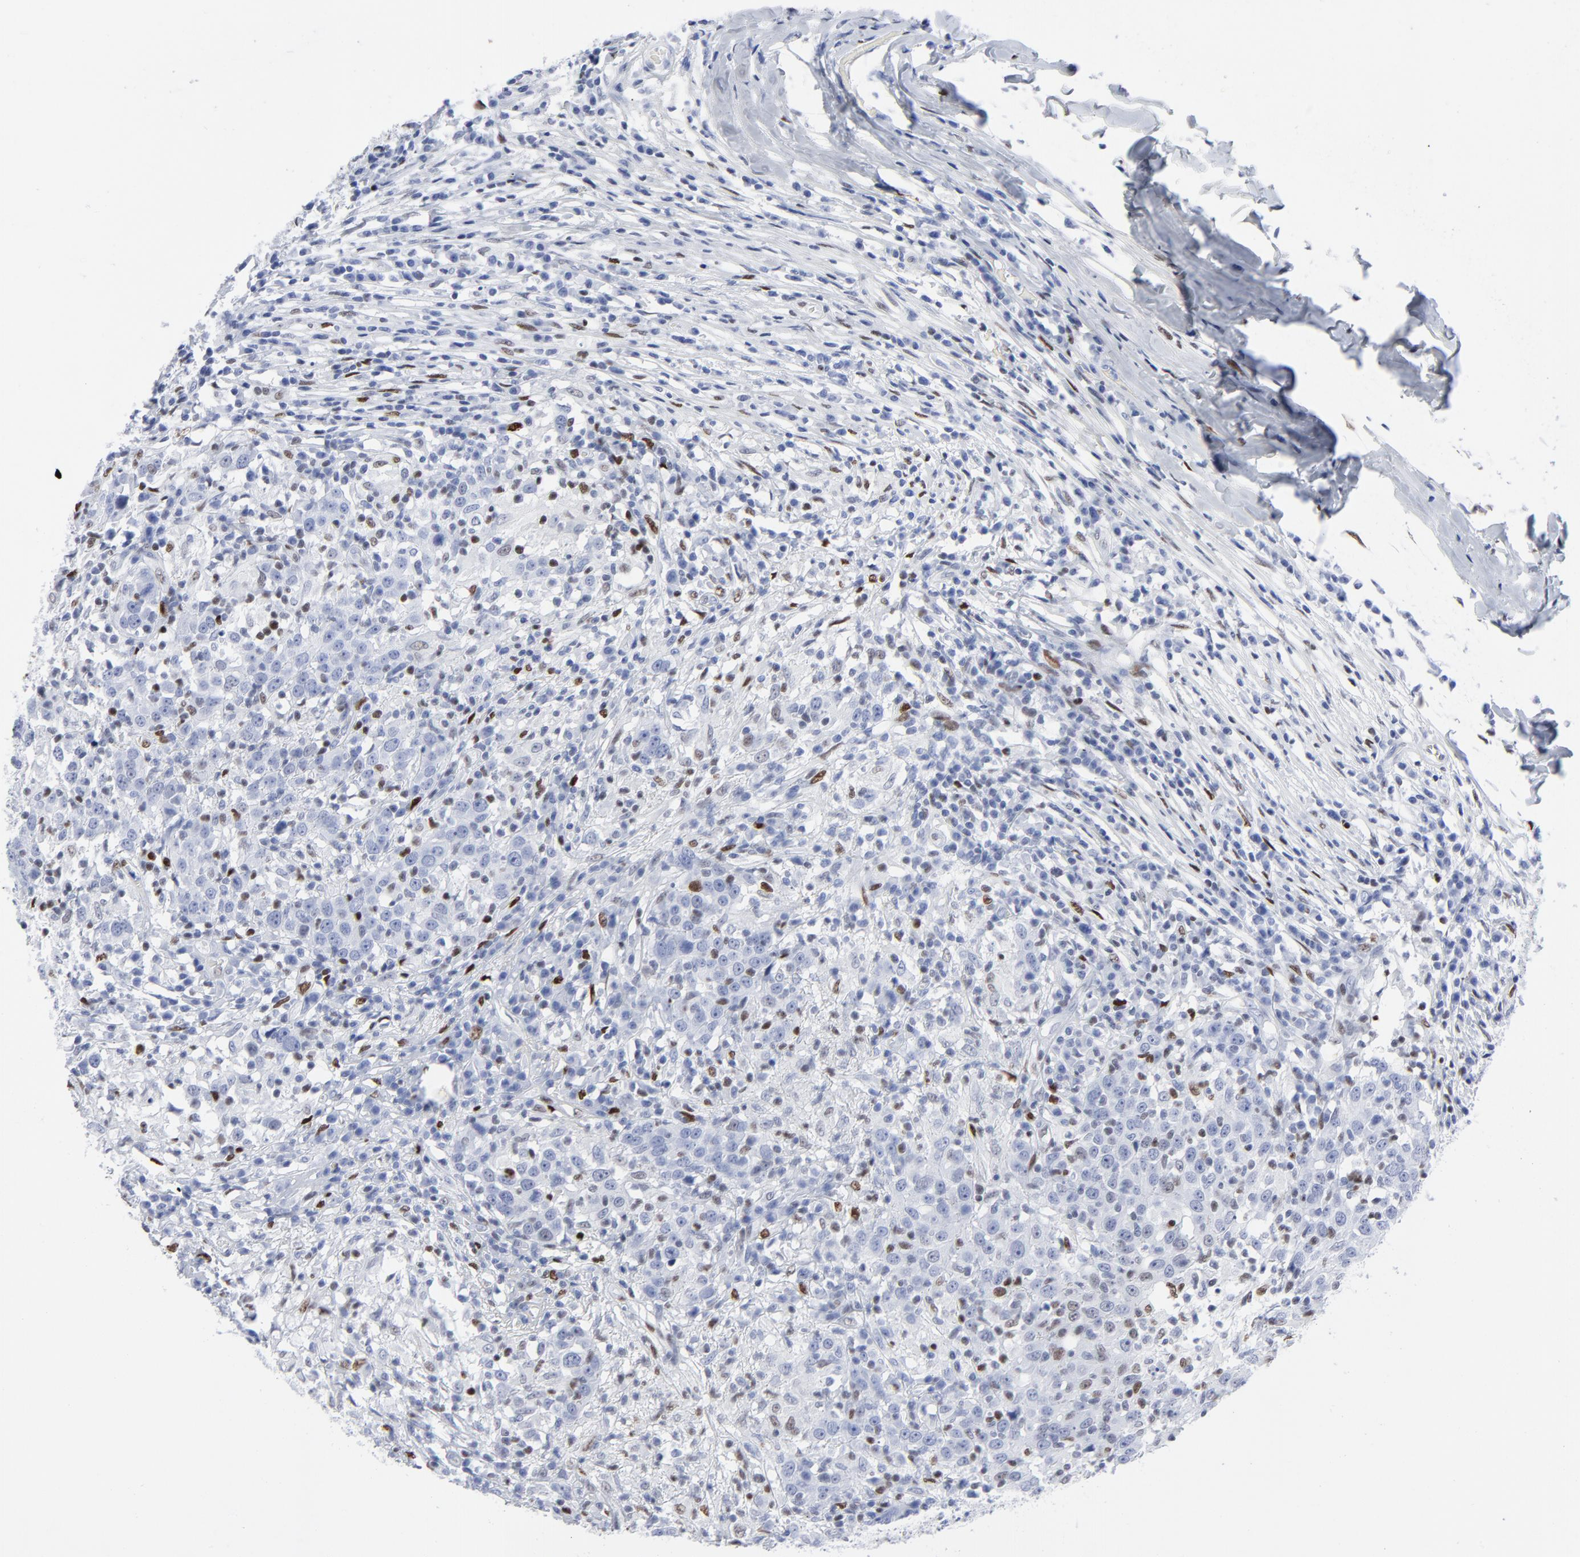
{"staining": {"intensity": "weak", "quantity": "<25%", "location": "nuclear"}, "tissue": "head and neck cancer", "cell_type": "Tumor cells", "image_type": "cancer", "snomed": [{"axis": "morphology", "description": "Adenocarcinoma, NOS"}, {"axis": "topography", "description": "Salivary gland"}, {"axis": "topography", "description": "Head-Neck"}], "caption": "DAB (3,3'-diaminobenzidine) immunohistochemical staining of head and neck cancer shows no significant expression in tumor cells. The staining was performed using DAB to visualize the protein expression in brown, while the nuclei were stained in blue with hematoxylin (Magnification: 20x).", "gene": "JUN", "patient": {"sex": "female", "age": 65}}